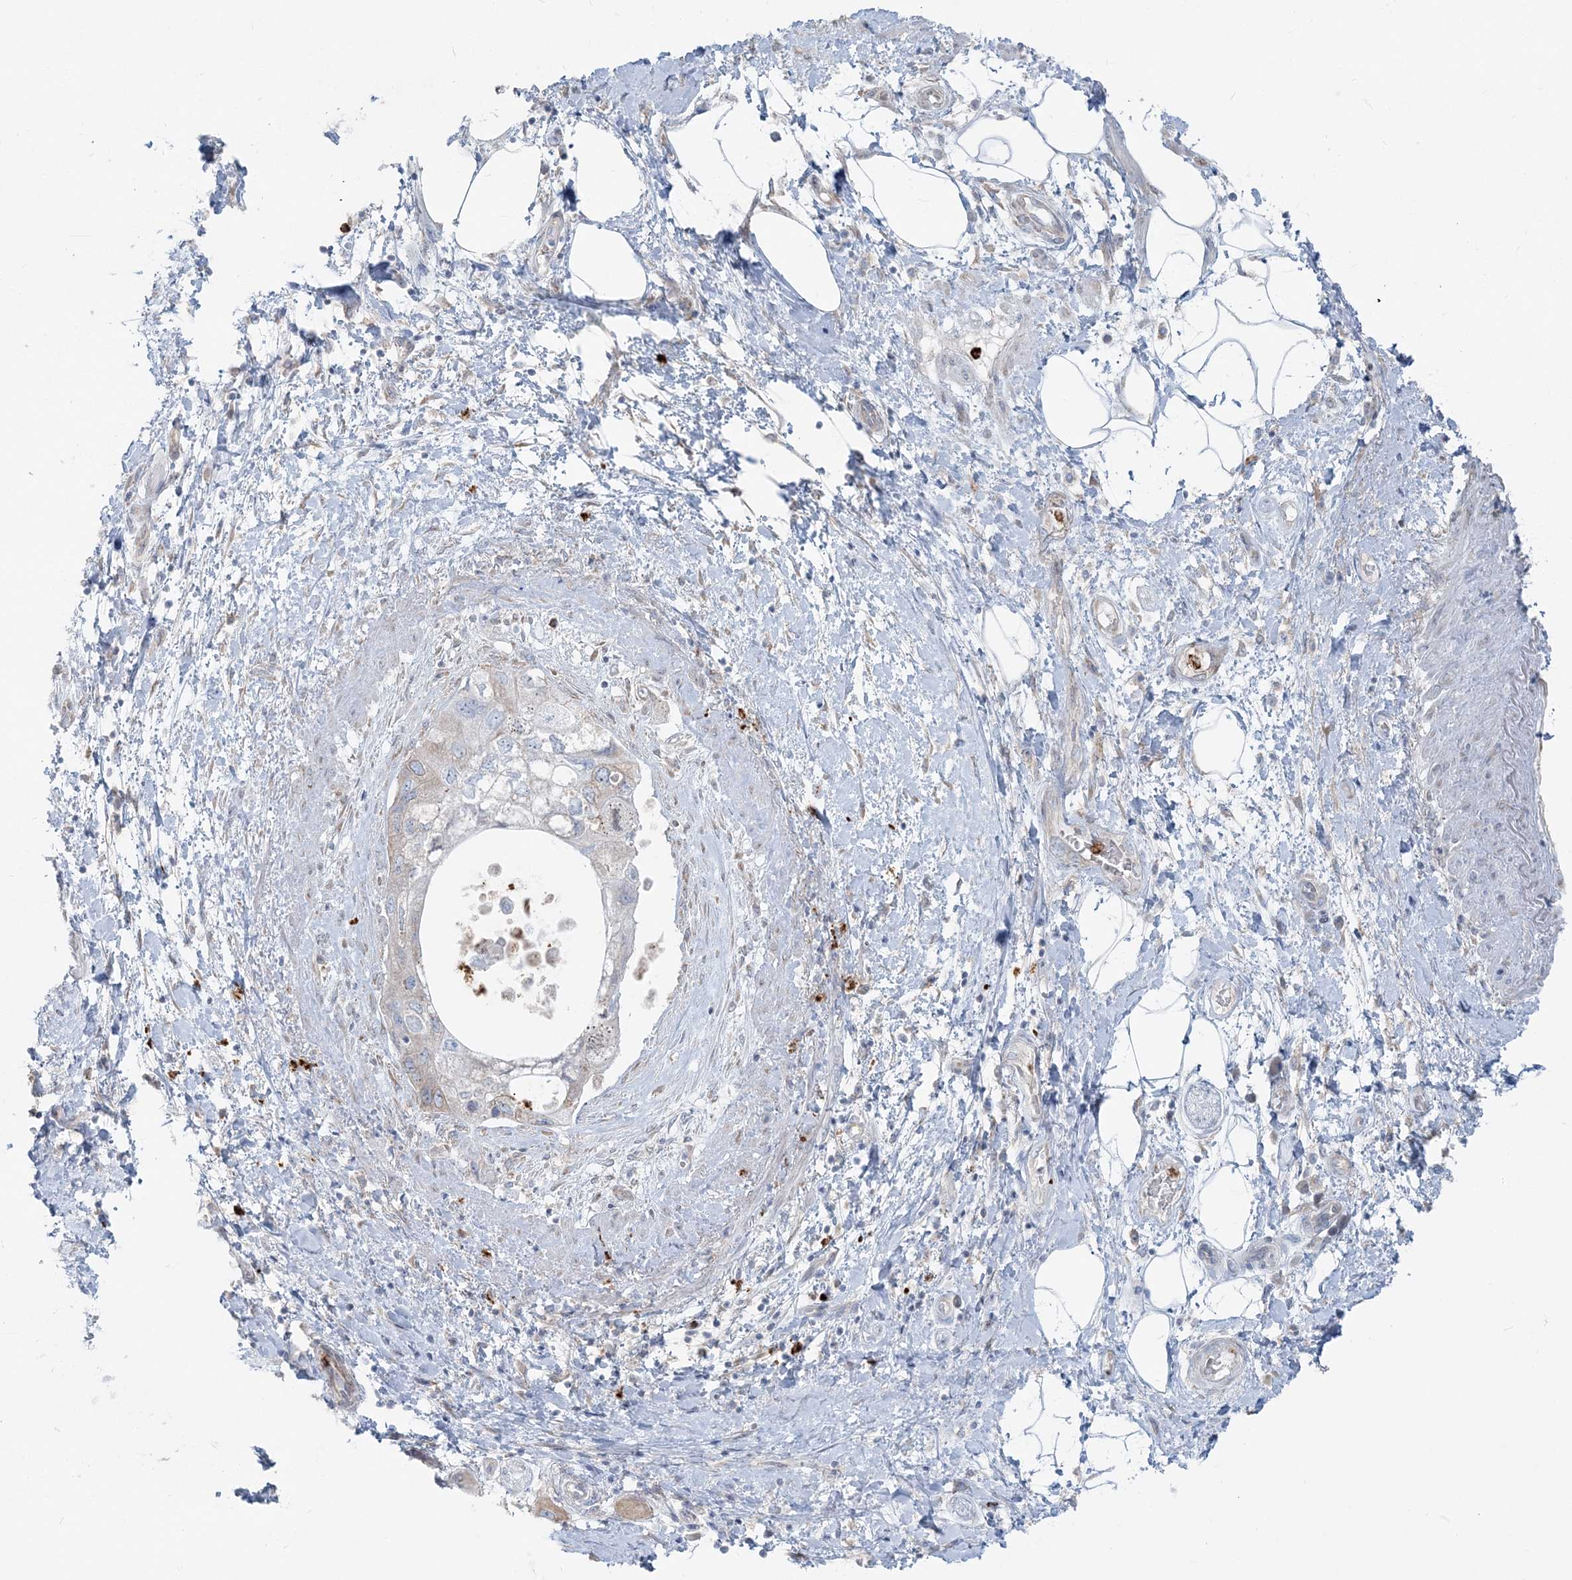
{"staining": {"intensity": "negative", "quantity": "none", "location": "none"}, "tissue": "pancreatic cancer", "cell_type": "Tumor cells", "image_type": "cancer", "snomed": [{"axis": "morphology", "description": "Adenocarcinoma, NOS"}, {"axis": "topography", "description": "Pancreas"}], "caption": "Tumor cells show no significant positivity in pancreatic adenocarcinoma.", "gene": "CCNJ", "patient": {"sex": "female", "age": 73}}